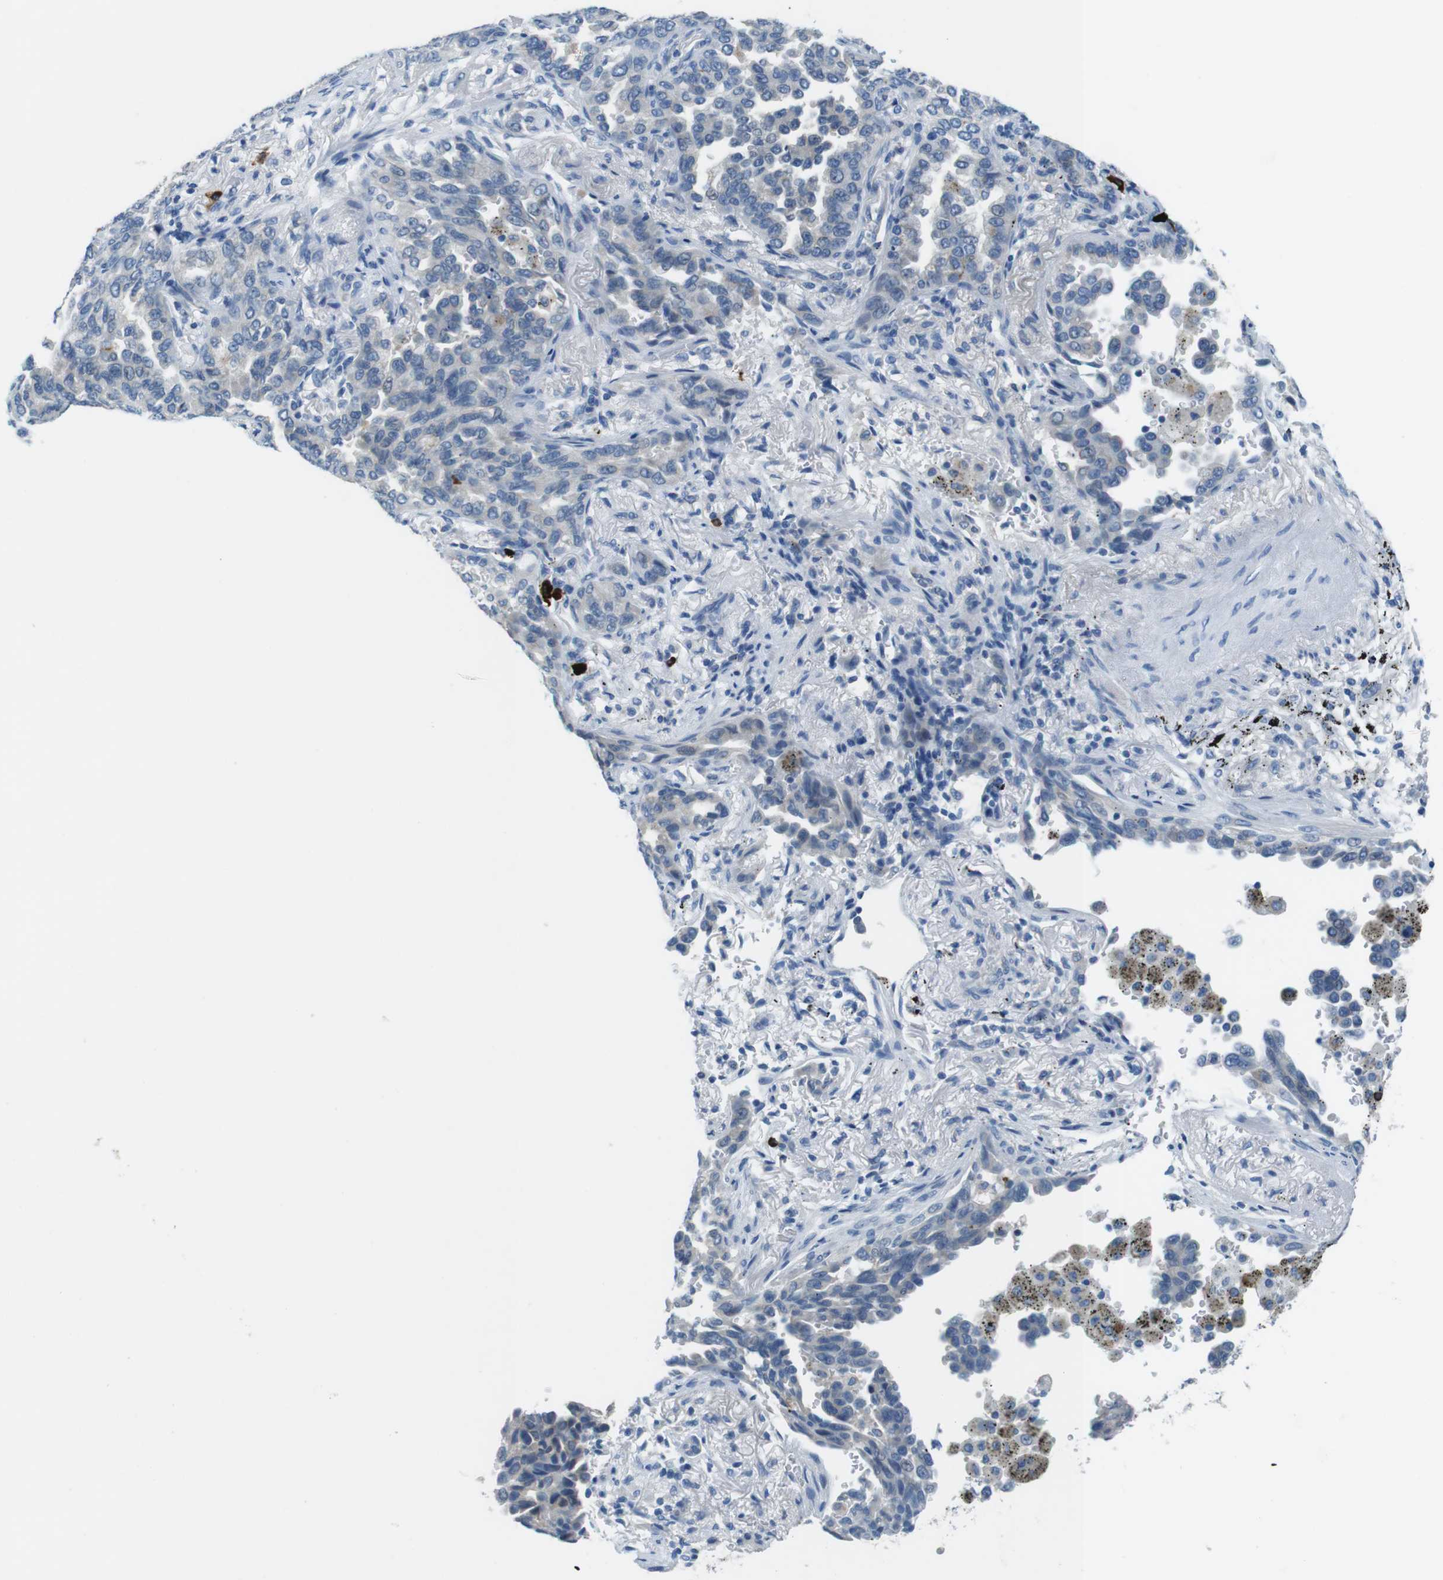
{"staining": {"intensity": "negative", "quantity": "none", "location": "none"}, "tissue": "lung cancer", "cell_type": "Tumor cells", "image_type": "cancer", "snomed": [{"axis": "morphology", "description": "Normal tissue, NOS"}, {"axis": "morphology", "description": "Adenocarcinoma, NOS"}, {"axis": "topography", "description": "Lung"}], "caption": "The histopathology image shows no staining of tumor cells in lung cancer (adenocarcinoma).", "gene": "SLC35A3", "patient": {"sex": "male", "age": 59}}